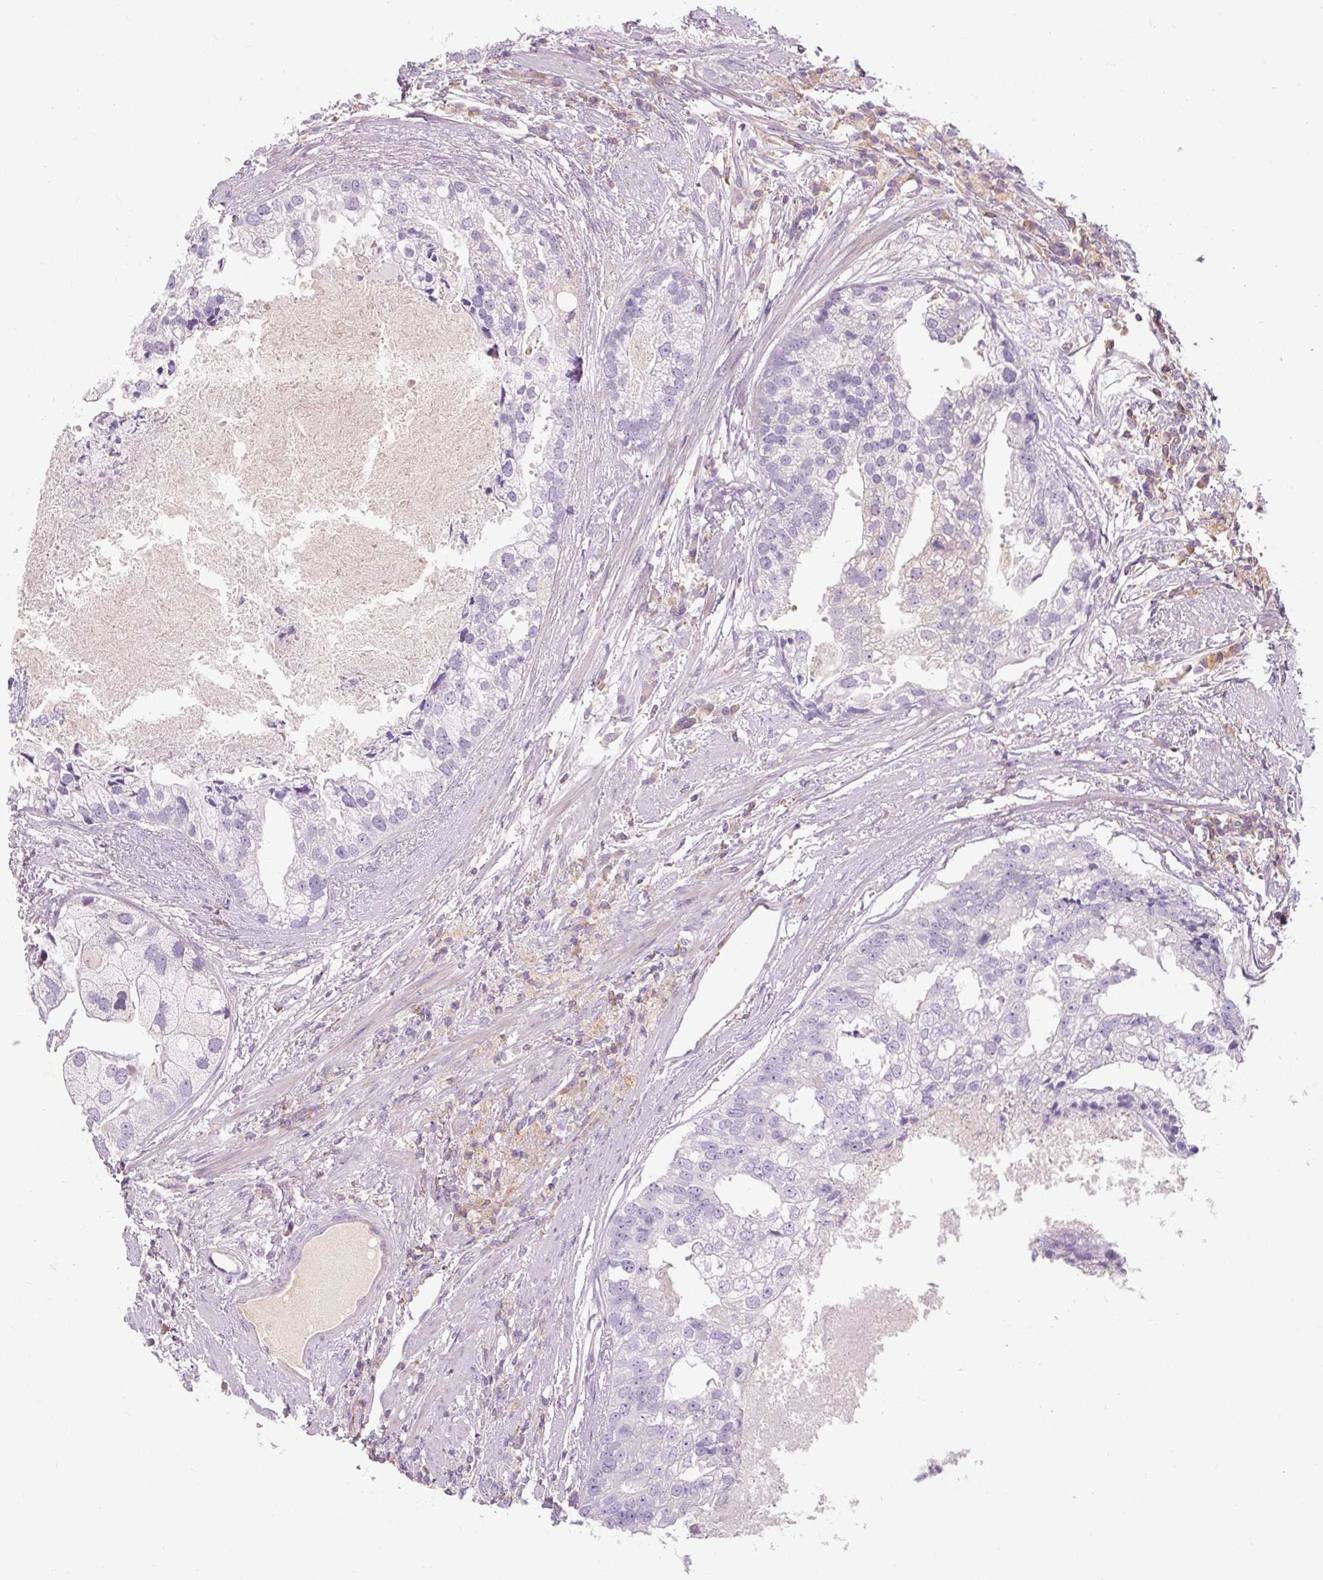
{"staining": {"intensity": "negative", "quantity": "none", "location": "none"}, "tissue": "prostate cancer", "cell_type": "Tumor cells", "image_type": "cancer", "snomed": [{"axis": "morphology", "description": "Adenocarcinoma, High grade"}, {"axis": "topography", "description": "Prostate"}], "caption": "A micrograph of human high-grade adenocarcinoma (prostate) is negative for staining in tumor cells.", "gene": "TIGD2", "patient": {"sex": "male", "age": 62}}